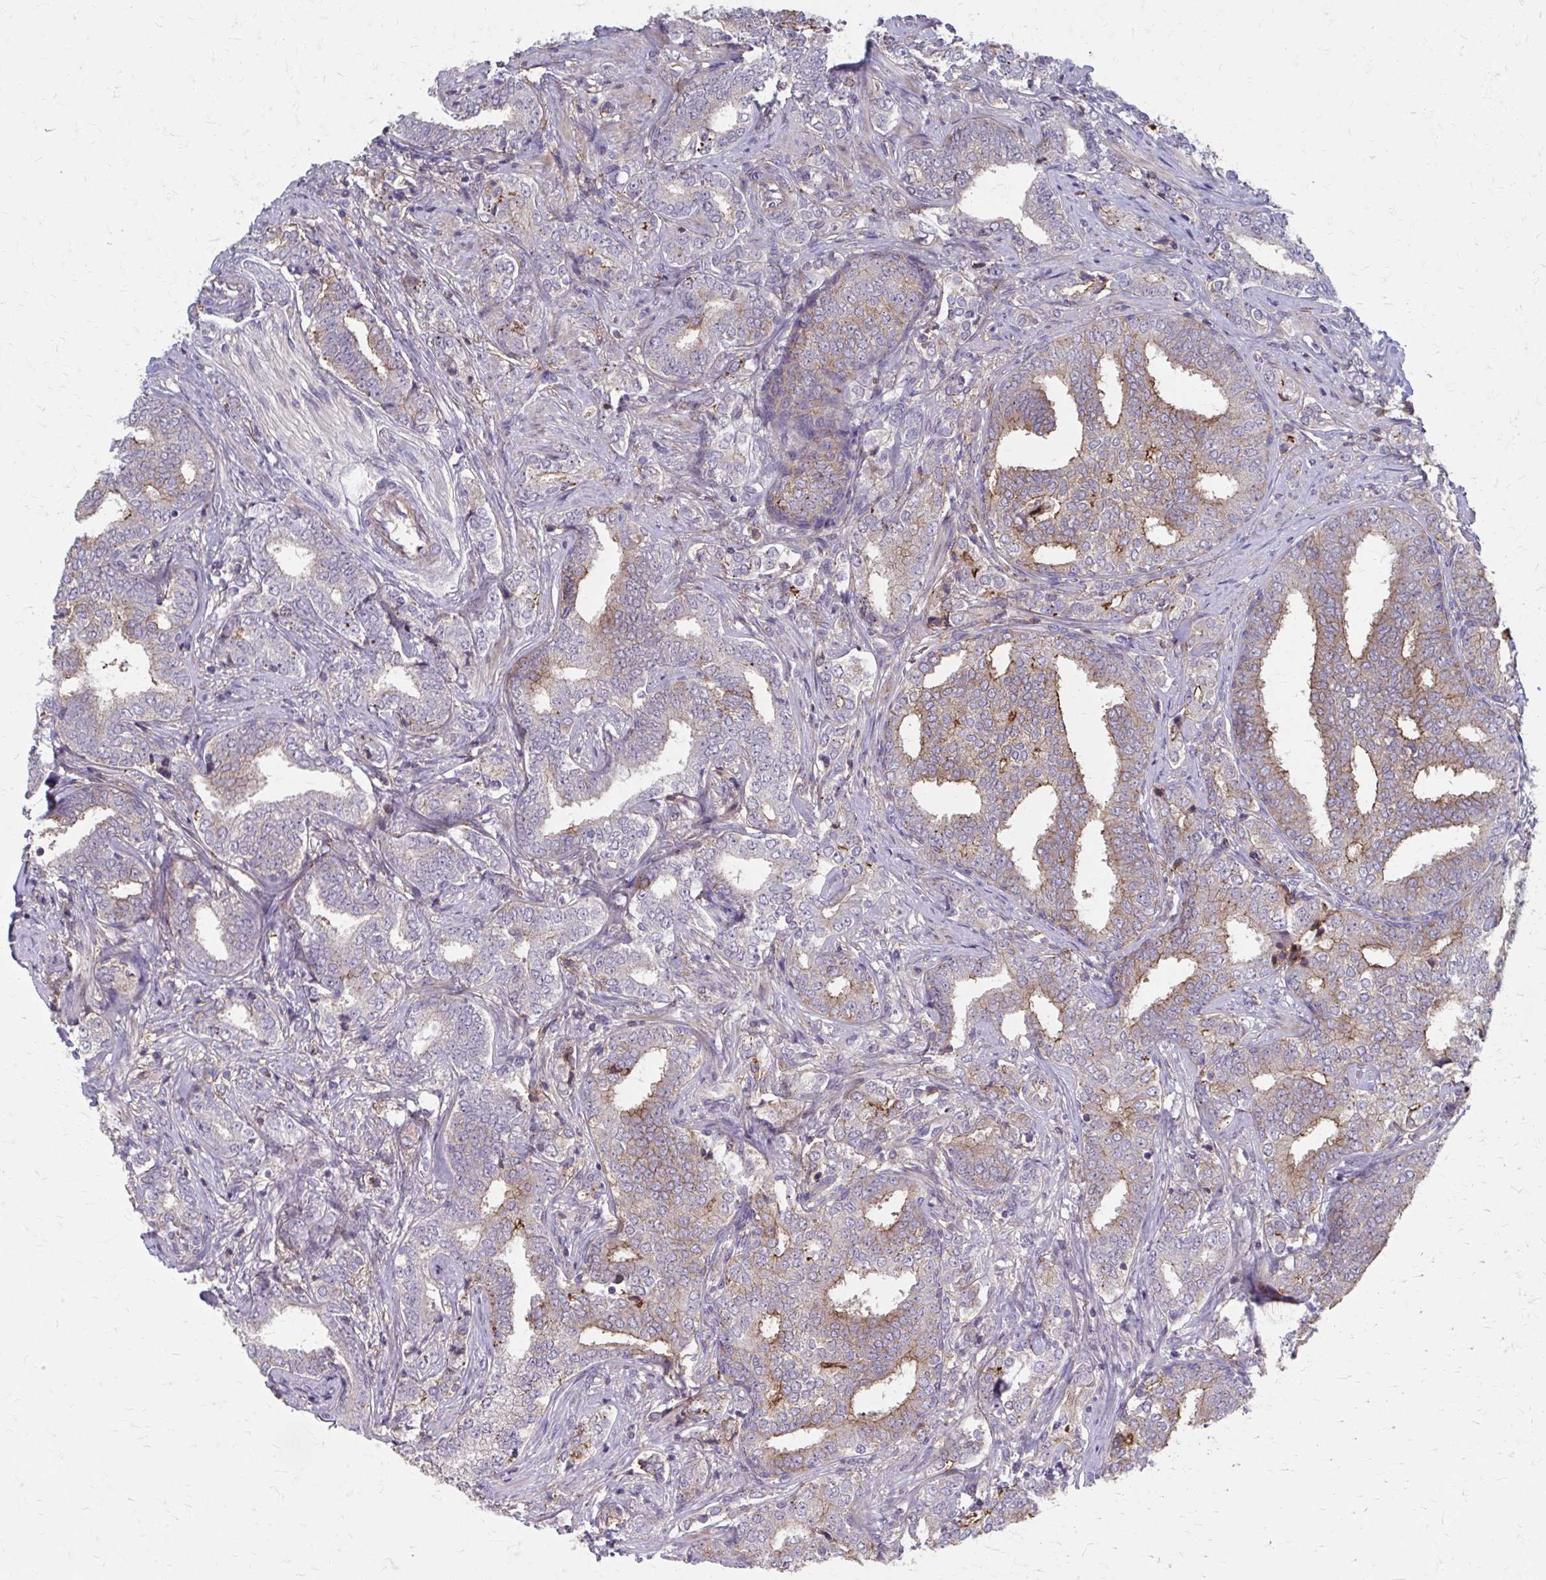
{"staining": {"intensity": "moderate", "quantity": "<25%", "location": "cytoplasmic/membranous"}, "tissue": "prostate cancer", "cell_type": "Tumor cells", "image_type": "cancer", "snomed": [{"axis": "morphology", "description": "Adenocarcinoma, High grade"}, {"axis": "topography", "description": "Prostate"}], "caption": "High-grade adenocarcinoma (prostate) stained with a brown dye demonstrates moderate cytoplasmic/membranous positive positivity in approximately <25% of tumor cells.", "gene": "MMP14", "patient": {"sex": "male", "age": 72}}